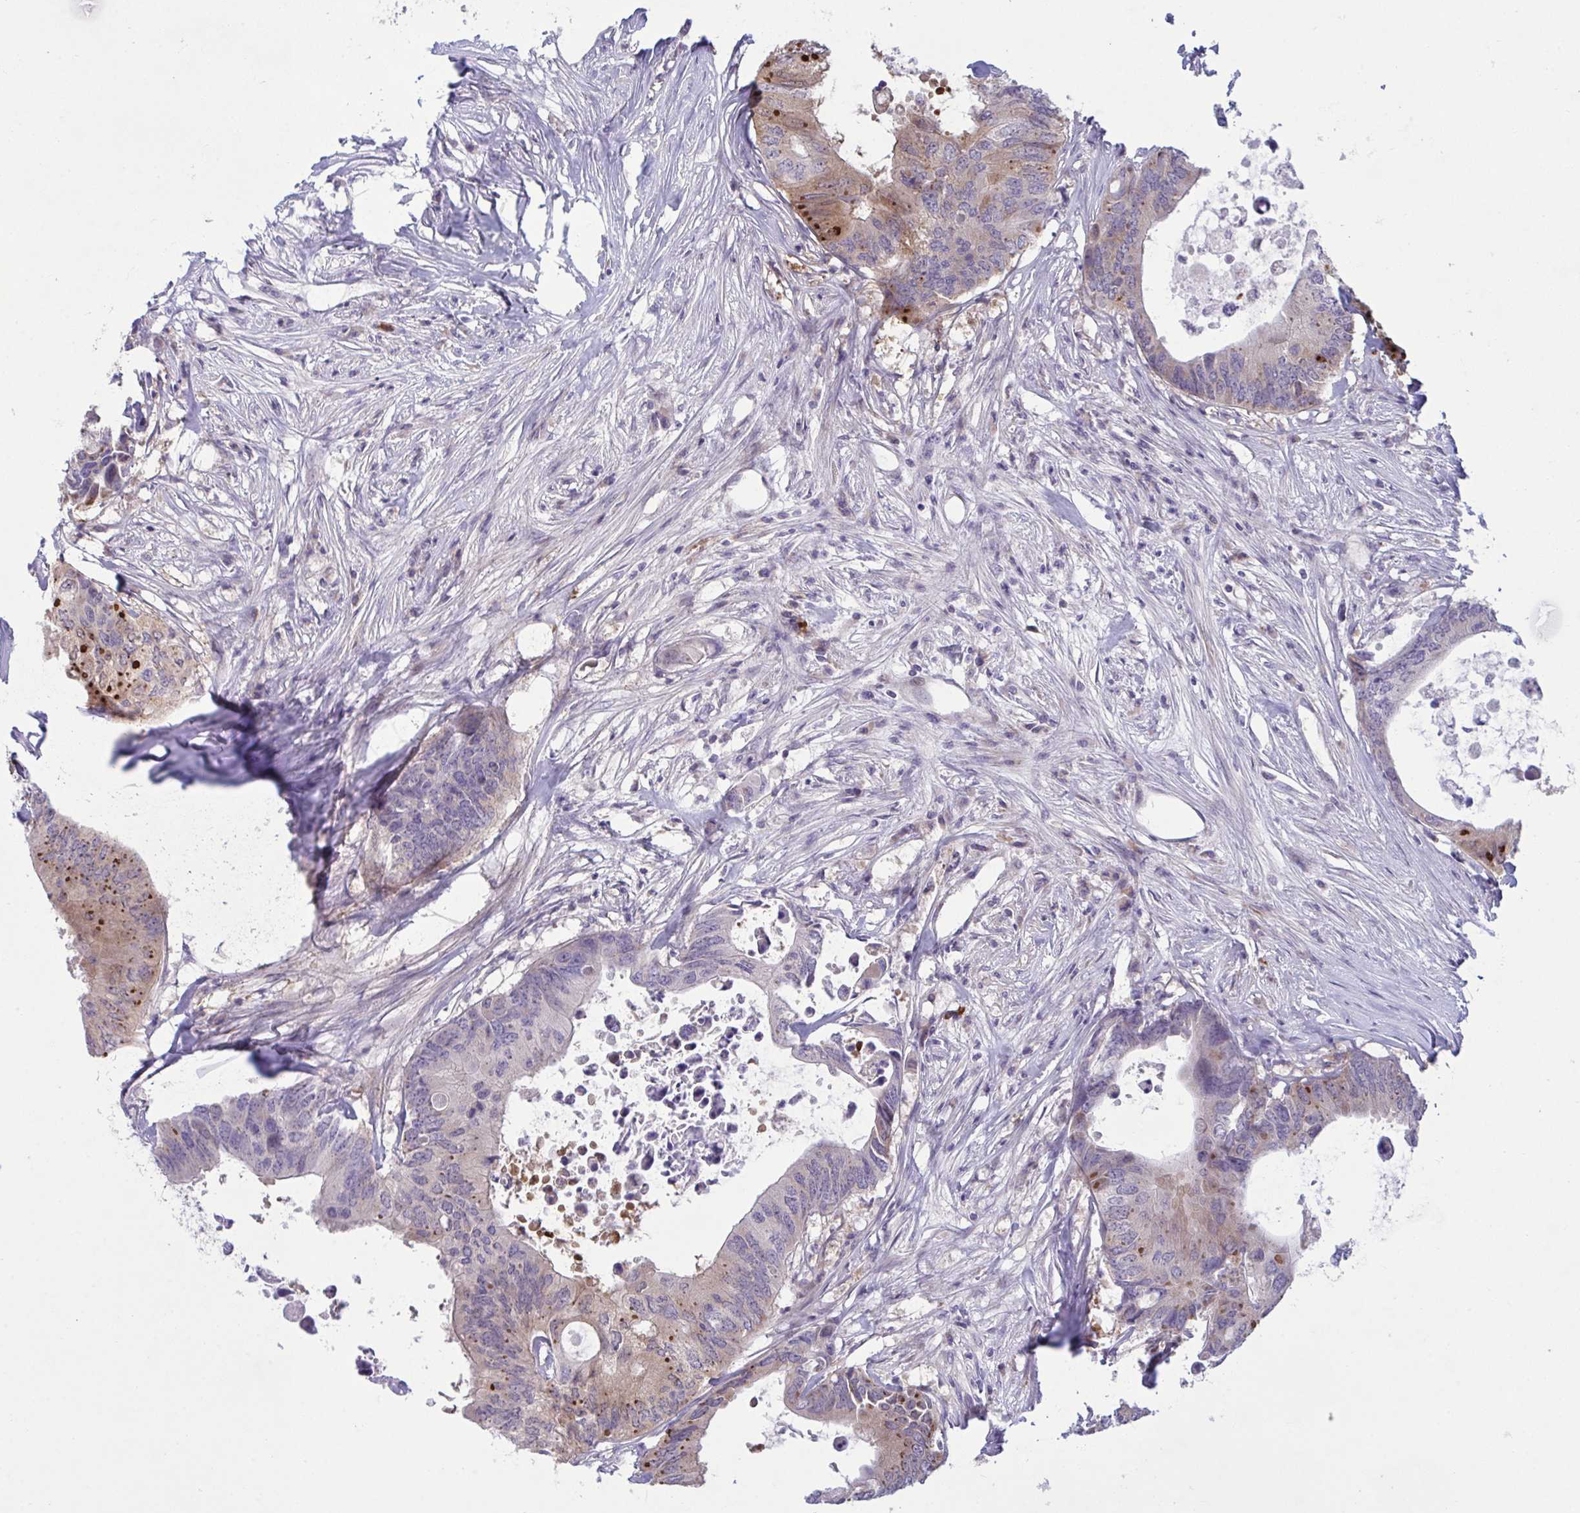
{"staining": {"intensity": "strong", "quantity": "<25%", "location": "cytoplasmic/membranous"}, "tissue": "colorectal cancer", "cell_type": "Tumor cells", "image_type": "cancer", "snomed": [{"axis": "morphology", "description": "Adenocarcinoma, NOS"}, {"axis": "topography", "description": "Colon"}], "caption": "Immunohistochemical staining of human colorectal cancer (adenocarcinoma) exhibits medium levels of strong cytoplasmic/membranous protein positivity in about <25% of tumor cells.", "gene": "VWC2", "patient": {"sex": "male", "age": 71}}